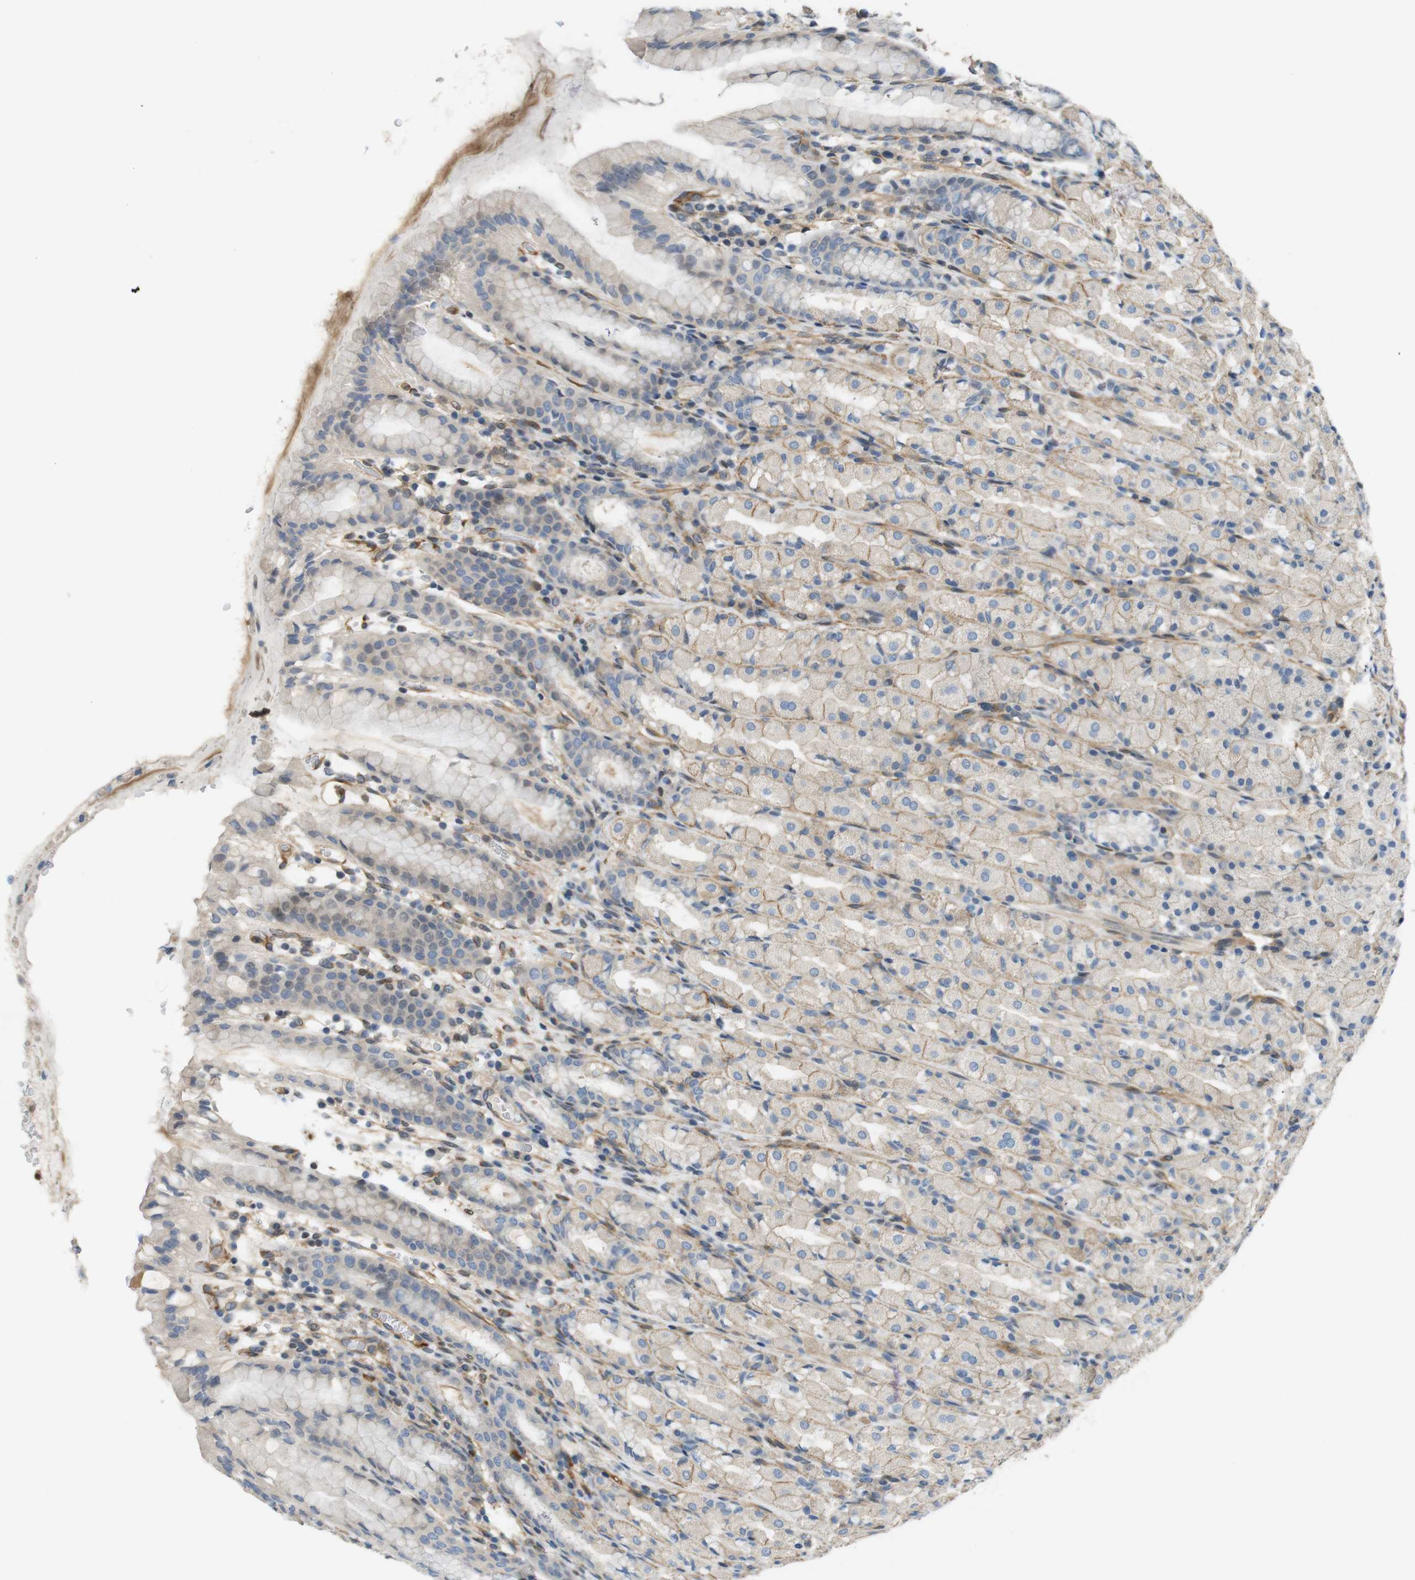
{"staining": {"intensity": "weak", "quantity": "25%-75%", "location": "cytoplasmic/membranous"}, "tissue": "stomach", "cell_type": "Glandular cells", "image_type": "normal", "snomed": [{"axis": "morphology", "description": "Normal tissue, NOS"}, {"axis": "topography", "description": "Stomach, upper"}], "caption": "Immunohistochemical staining of unremarkable stomach reveals low levels of weak cytoplasmic/membranous staining in about 25%-75% of glandular cells. The staining is performed using DAB brown chromogen to label protein expression. The nuclei are counter-stained blue using hematoxylin.", "gene": "PCDH10", "patient": {"sex": "male", "age": 68}}